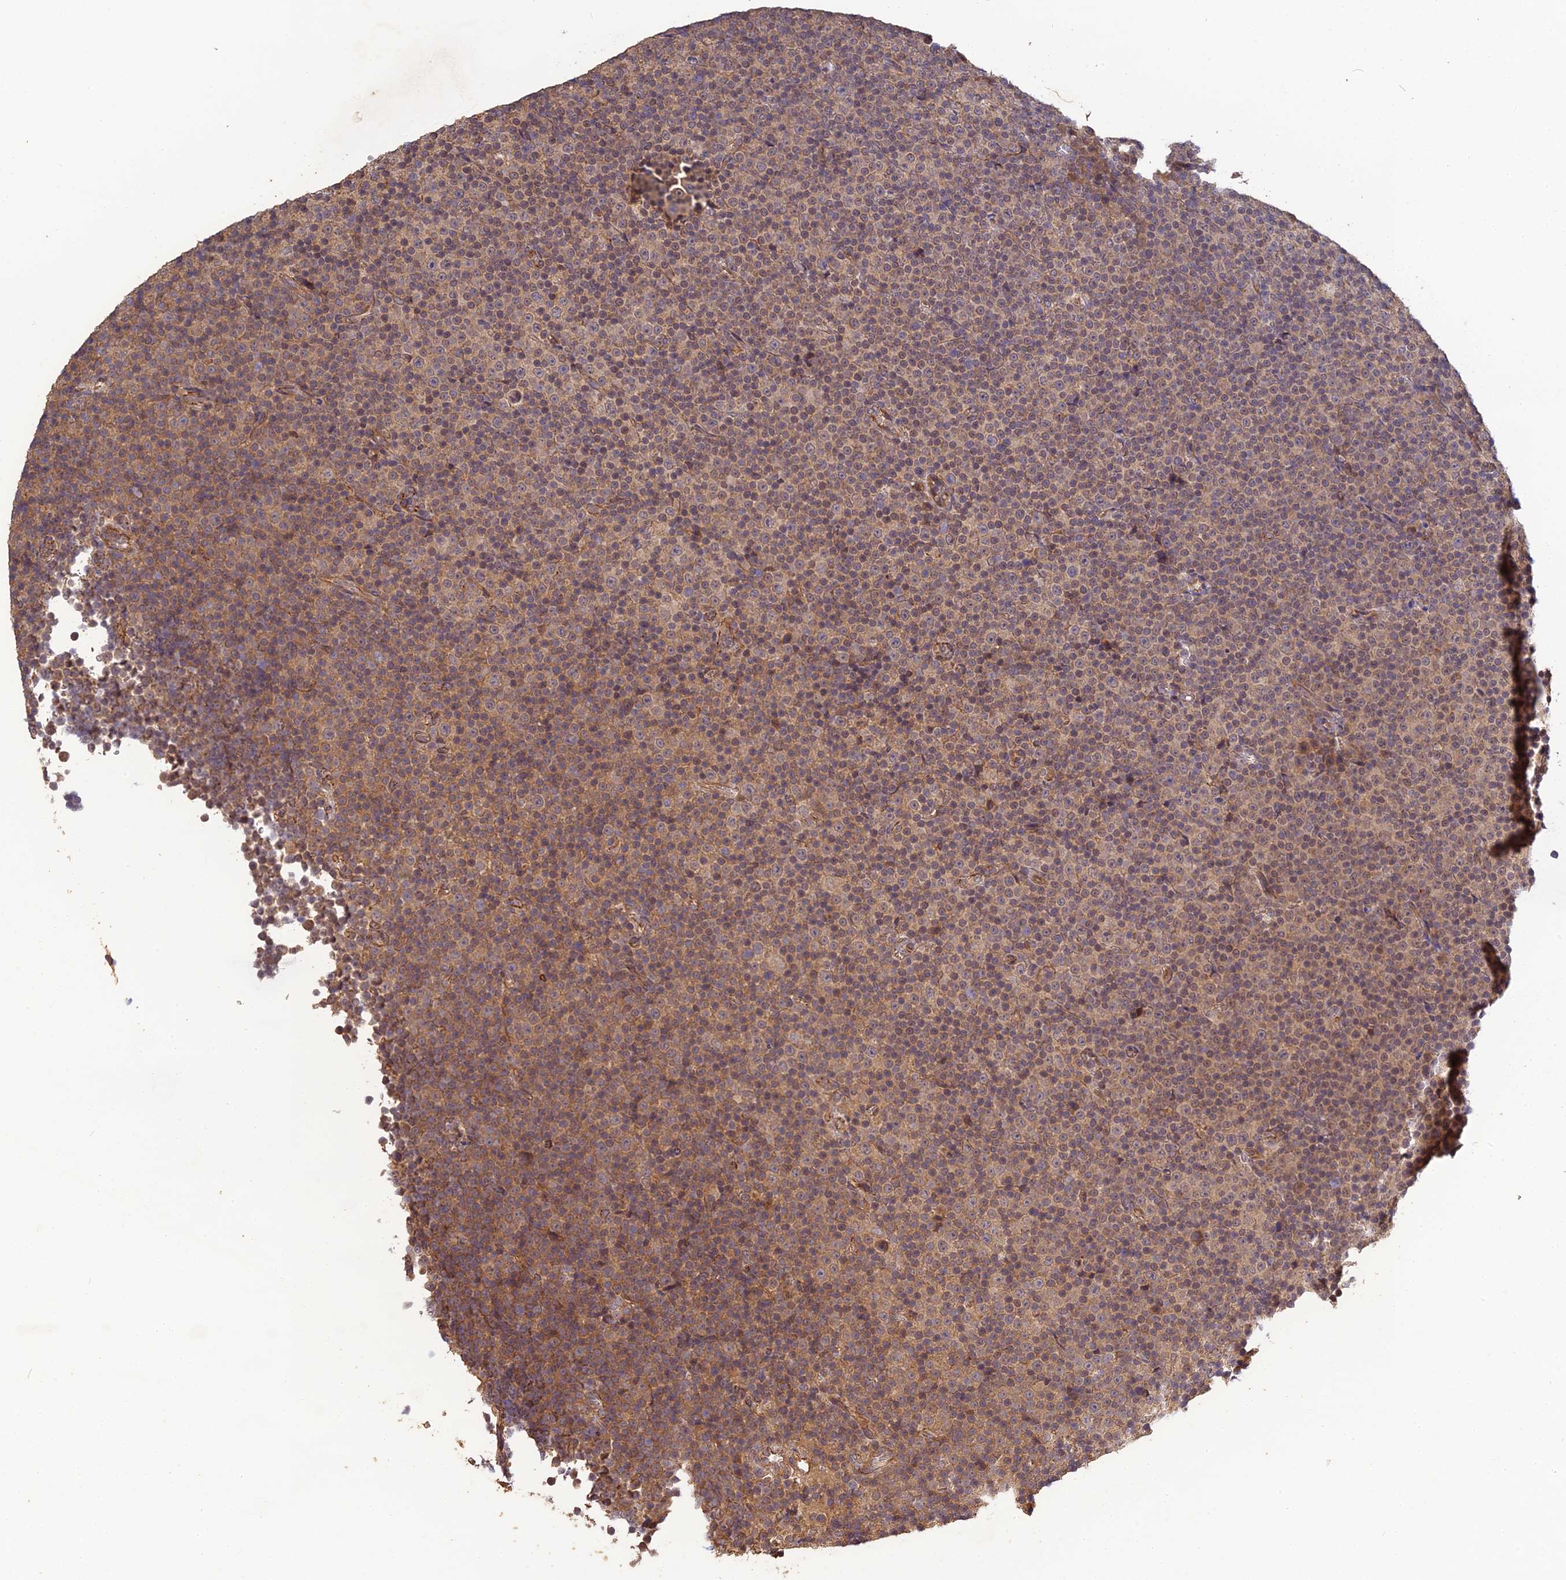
{"staining": {"intensity": "weak", "quantity": "25%-75%", "location": "cytoplasmic/membranous"}, "tissue": "lymphoma", "cell_type": "Tumor cells", "image_type": "cancer", "snomed": [{"axis": "morphology", "description": "Malignant lymphoma, non-Hodgkin's type, Low grade"}, {"axis": "topography", "description": "Lymph node"}], "caption": "Lymphoma stained for a protein (brown) displays weak cytoplasmic/membranous positive positivity in about 25%-75% of tumor cells.", "gene": "ARHGAP40", "patient": {"sex": "female", "age": 67}}